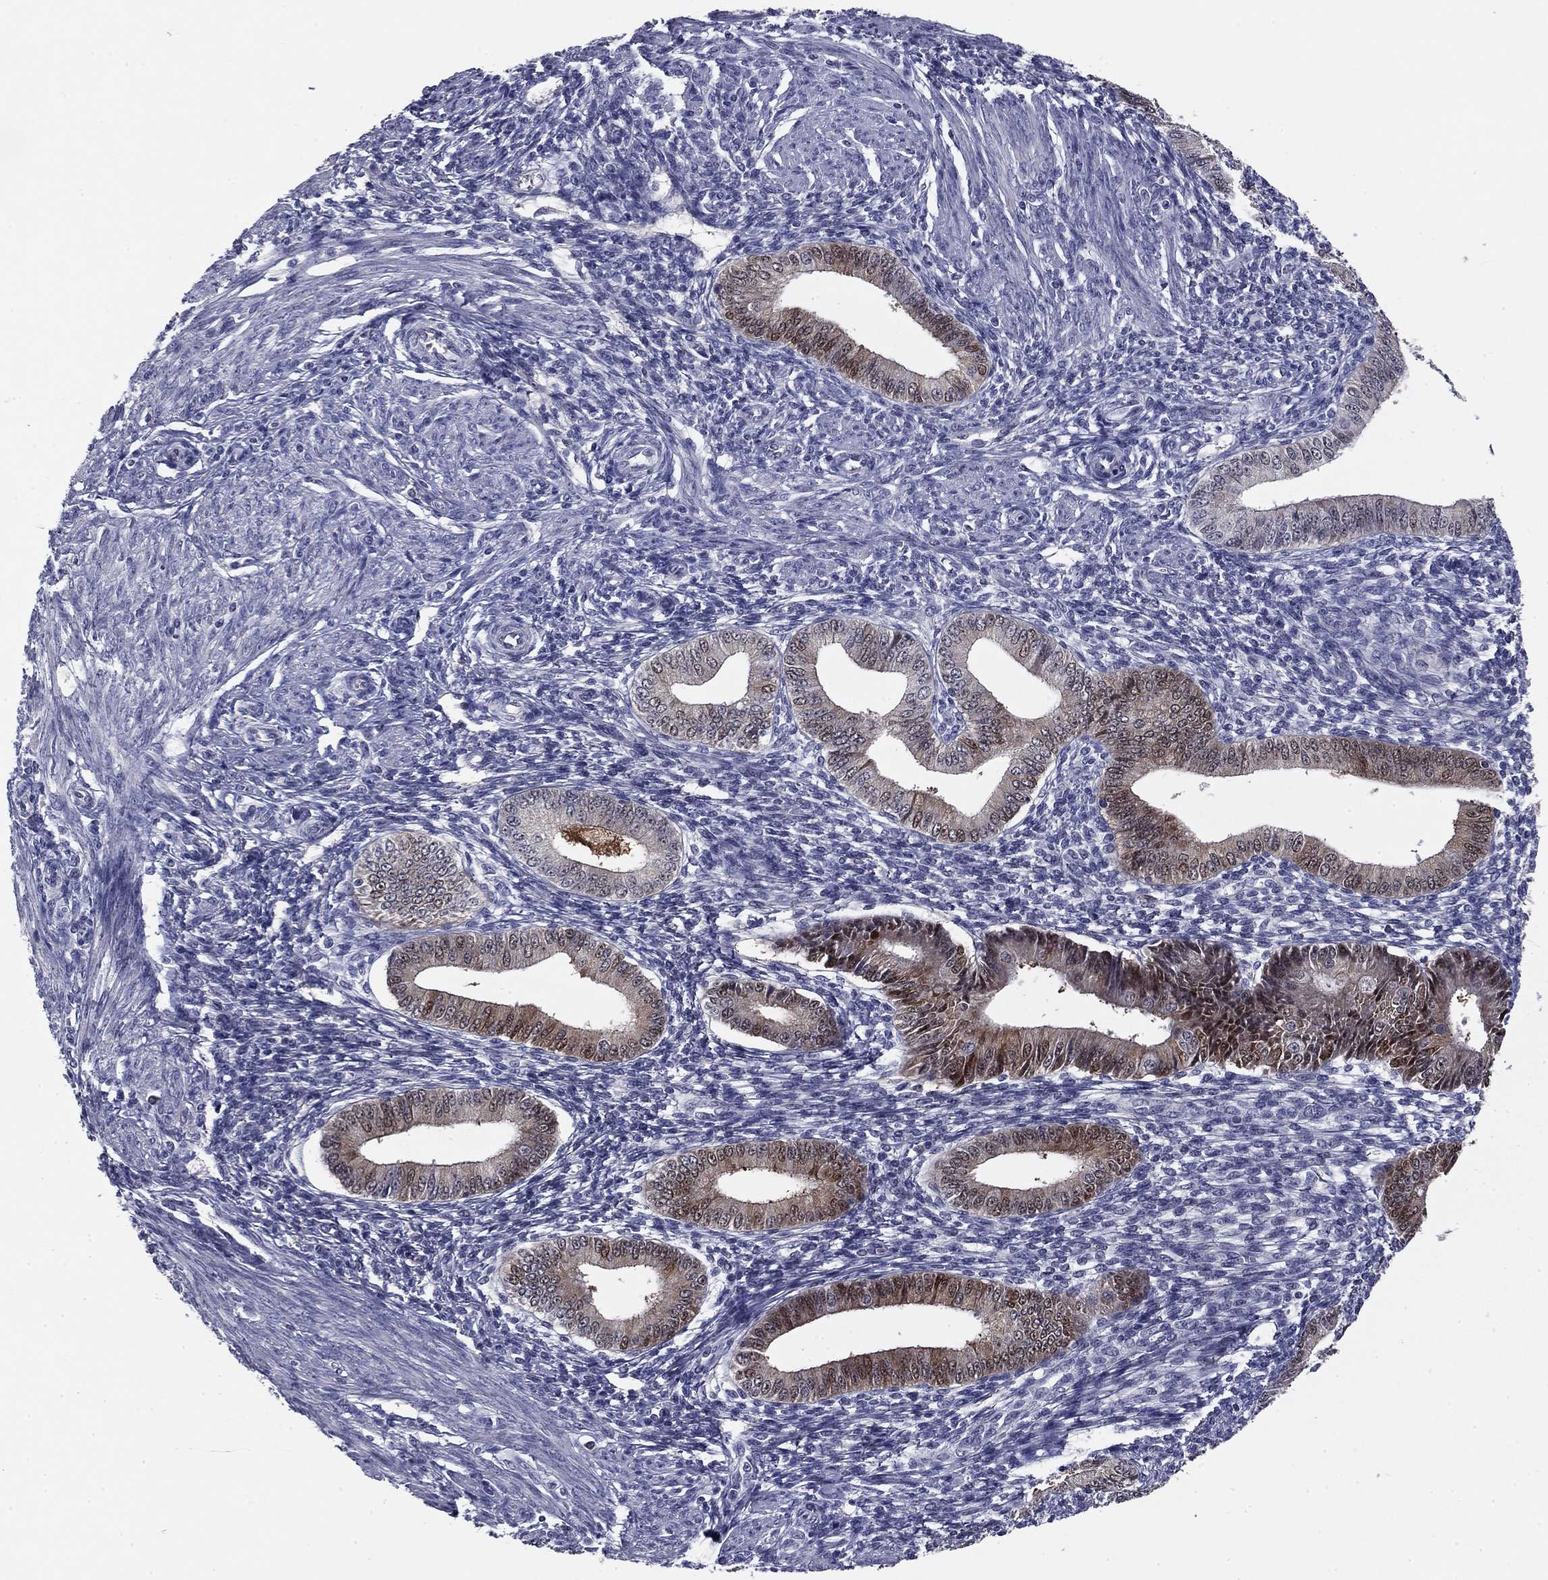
{"staining": {"intensity": "negative", "quantity": "none", "location": "none"}, "tissue": "endometrium", "cell_type": "Cells in endometrial stroma", "image_type": "normal", "snomed": [{"axis": "morphology", "description": "Normal tissue, NOS"}, {"axis": "topography", "description": "Endometrium"}], "caption": "An immunohistochemistry (IHC) image of benign endometrium is shown. There is no staining in cells in endometrial stroma of endometrium. The staining was performed using DAB (3,3'-diaminobenzidine) to visualize the protein expression in brown, while the nuclei were stained in blue with hematoxylin (Magnification: 20x).", "gene": "REXO5", "patient": {"sex": "female", "age": 42}}